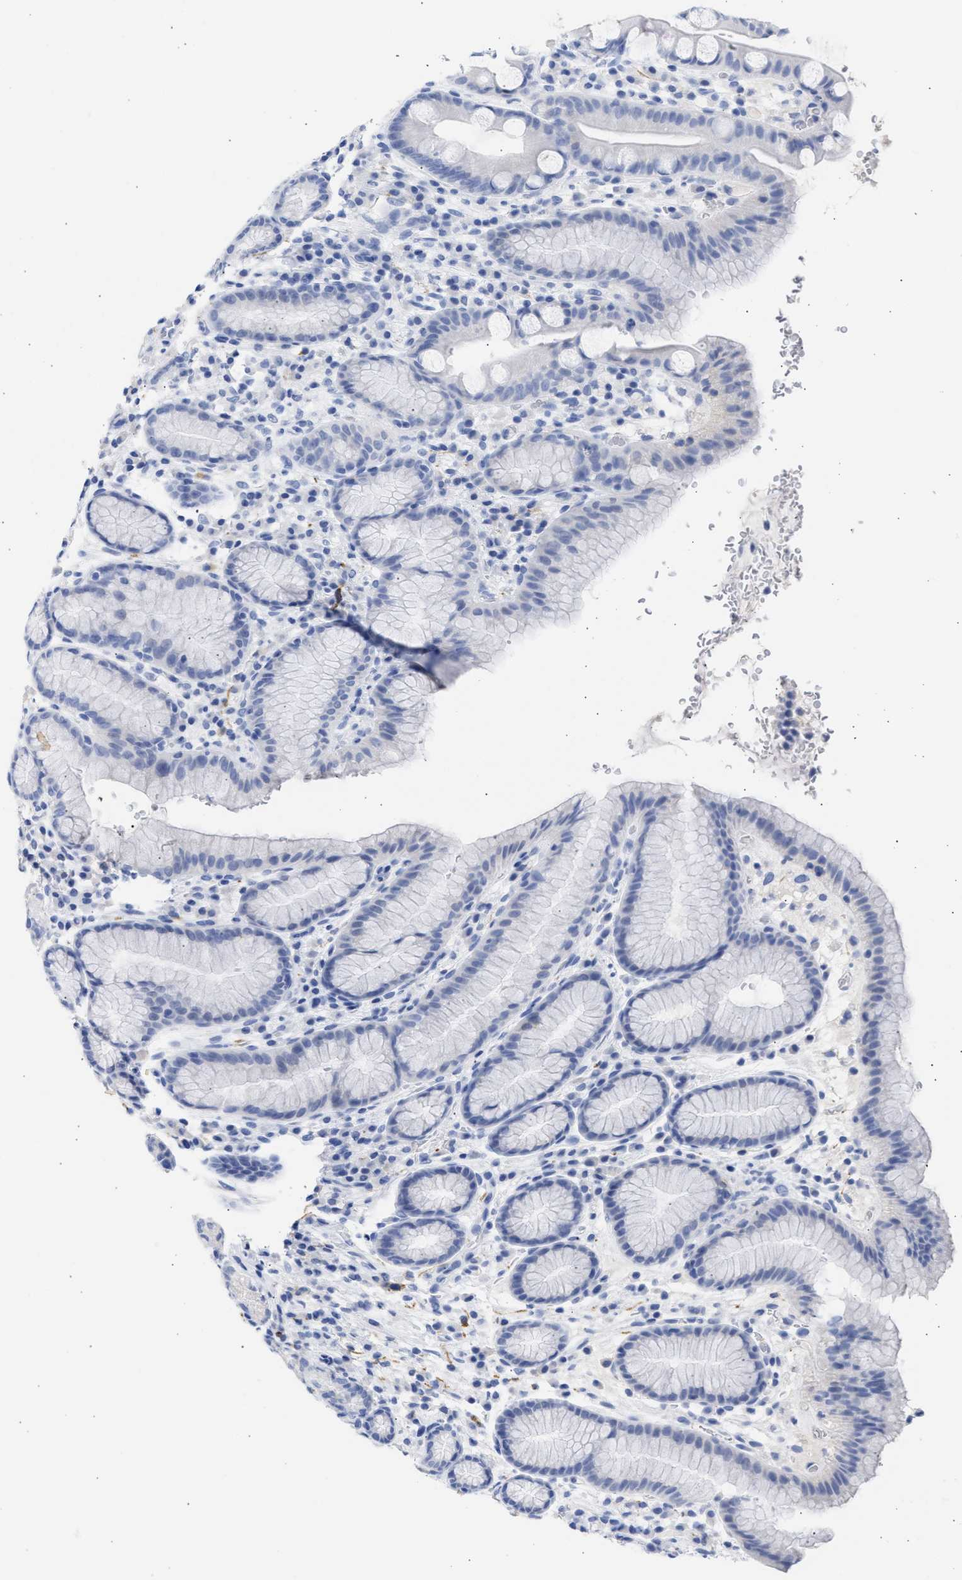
{"staining": {"intensity": "moderate", "quantity": "<25%", "location": "cytoplasmic/membranous"}, "tissue": "stomach", "cell_type": "Glandular cells", "image_type": "normal", "snomed": [{"axis": "morphology", "description": "Normal tissue, NOS"}, {"axis": "topography", "description": "Stomach, lower"}], "caption": "Immunohistochemistry histopathology image of normal stomach: human stomach stained using immunohistochemistry (IHC) displays low levels of moderate protein expression localized specifically in the cytoplasmic/membranous of glandular cells, appearing as a cytoplasmic/membranous brown color.", "gene": "NCAM1", "patient": {"sex": "male", "age": 52}}